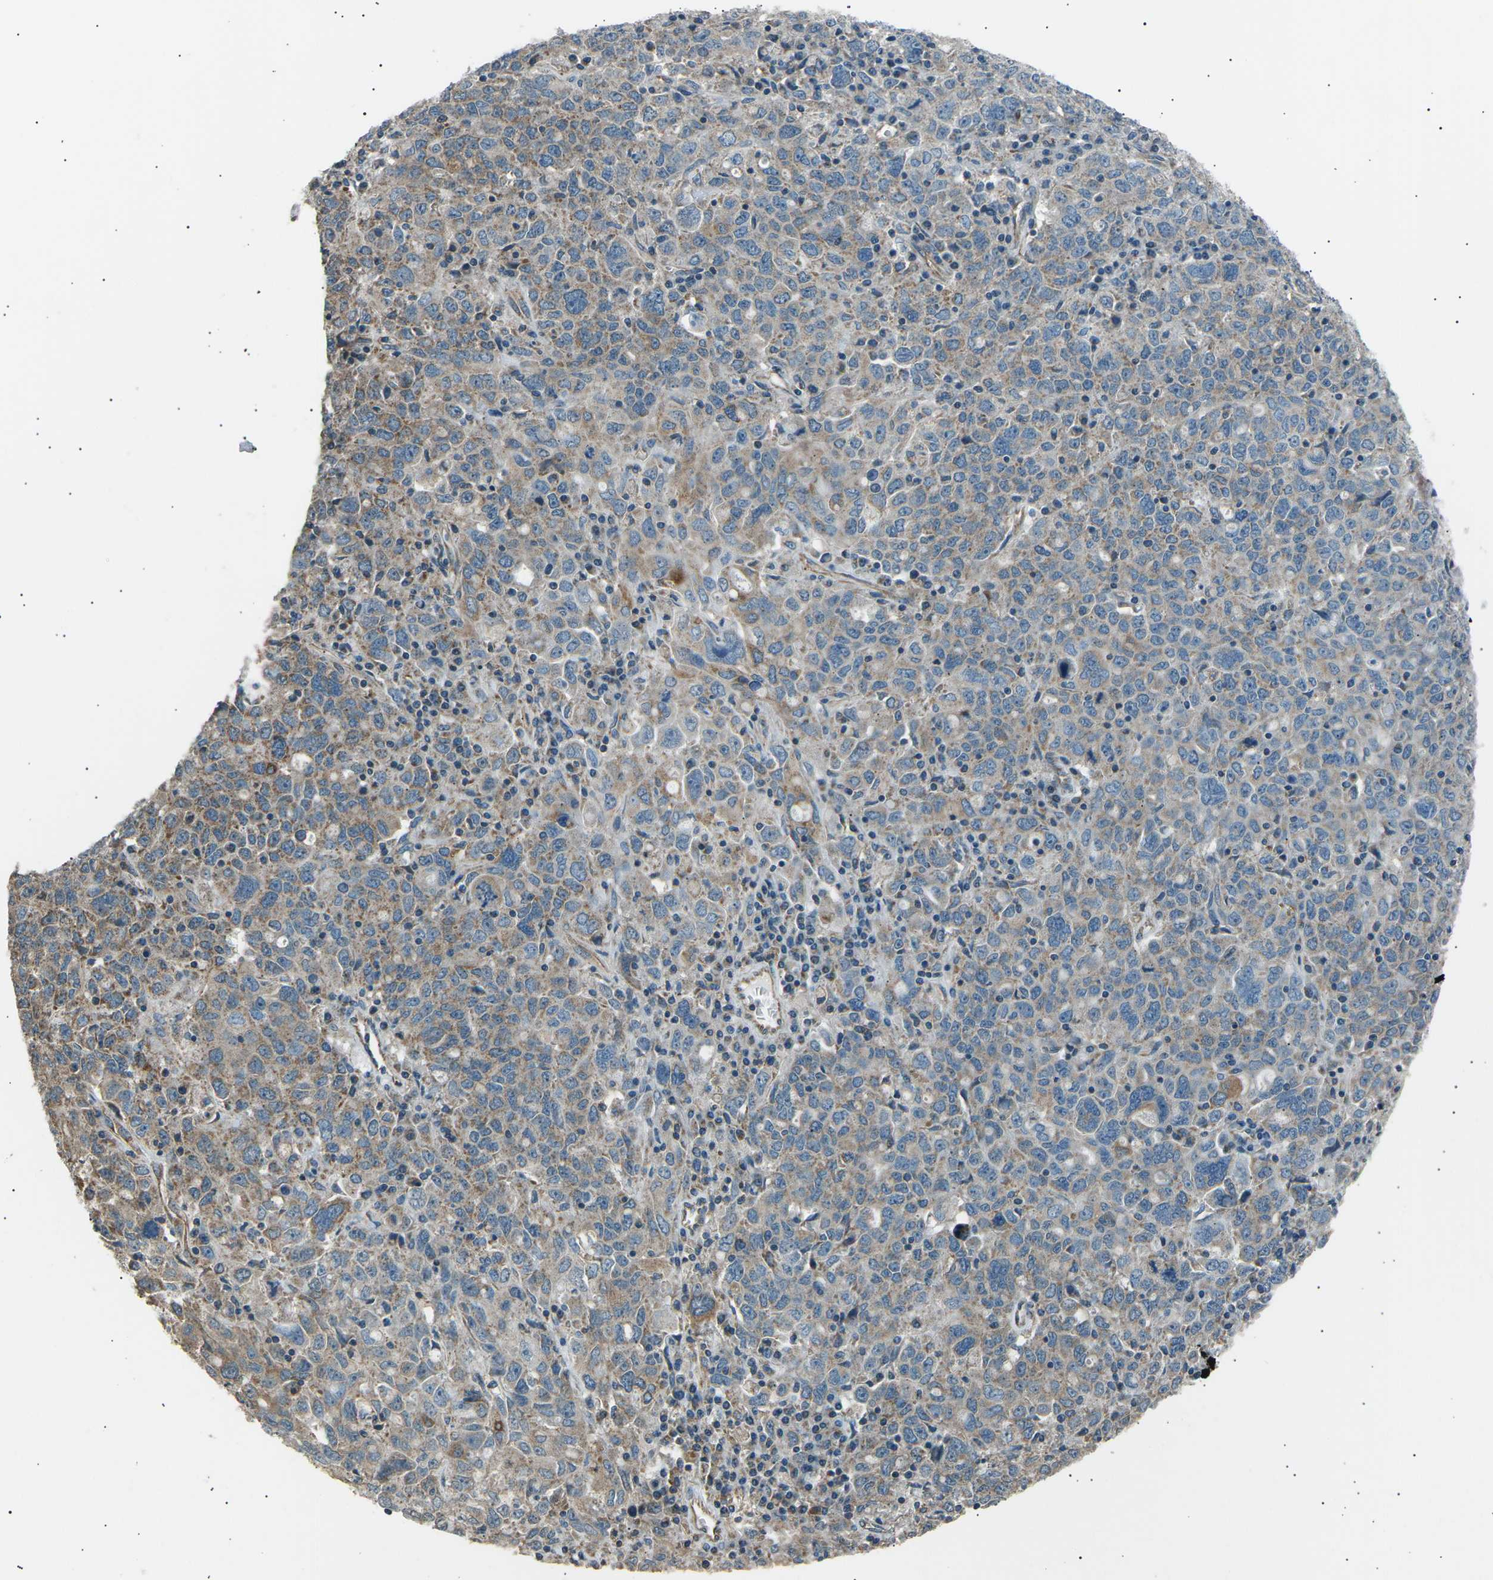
{"staining": {"intensity": "weak", "quantity": "25%-75%", "location": "cytoplasmic/membranous"}, "tissue": "ovarian cancer", "cell_type": "Tumor cells", "image_type": "cancer", "snomed": [{"axis": "morphology", "description": "Carcinoma, endometroid"}, {"axis": "topography", "description": "Ovary"}], "caption": "Ovarian cancer (endometroid carcinoma) stained with immunohistochemistry shows weak cytoplasmic/membranous positivity in about 25%-75% of tumor cells. (brown staining indicates protein expression, while blue staining denotes nuclei).", "gene": "SLK", "patient": {"sex": "female", "age": 62}}